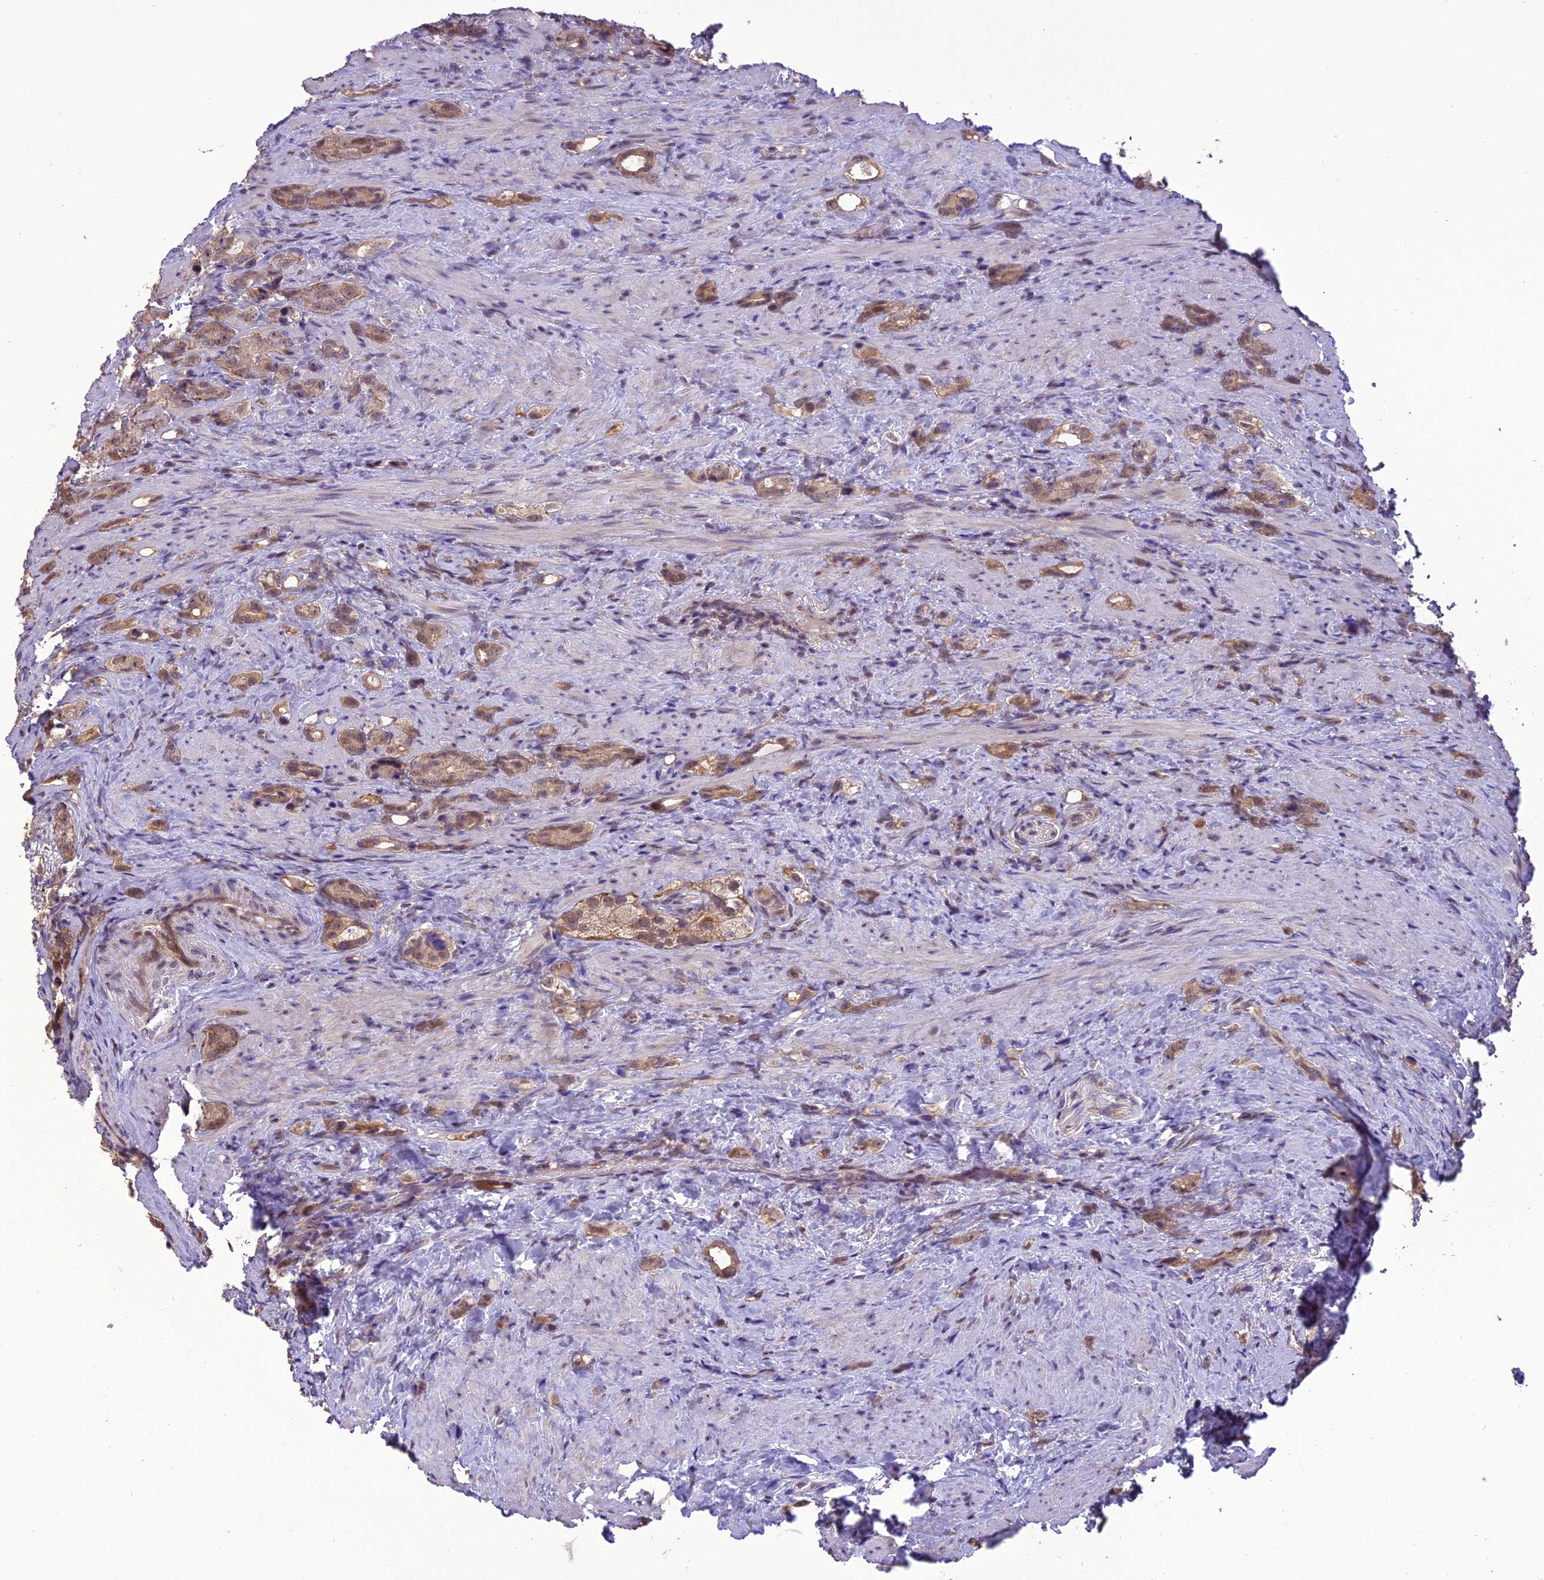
{"staining": {"intensity": "moderate", "quantity": ">75%", "location": "cytoplasmic/membranous,nuclear"}, "tissue": "prostate cancer", "cell_type": "Tumor cells", "image_type": "cancer", "snomed": [{"axis": "morphology", "description": "Adenocarcinoma, High grade"}, {"axis": "topography", "description": "Prostate"}], "caption": "Moderate cytoplasmic/membranous and nuclear staining is seen in about >75% of tumor cells in prostate cancer (high-grade adenocarcinoma). The staining was performed using DAB (3,3'-diaminobenzidine) to visualize the protein expression in brown, while the nuclei were stained in blue with hematoxylin (Magnification: 20x).", "gene": "TIGD7", "patient": {"sex": "male", "age": 63}}